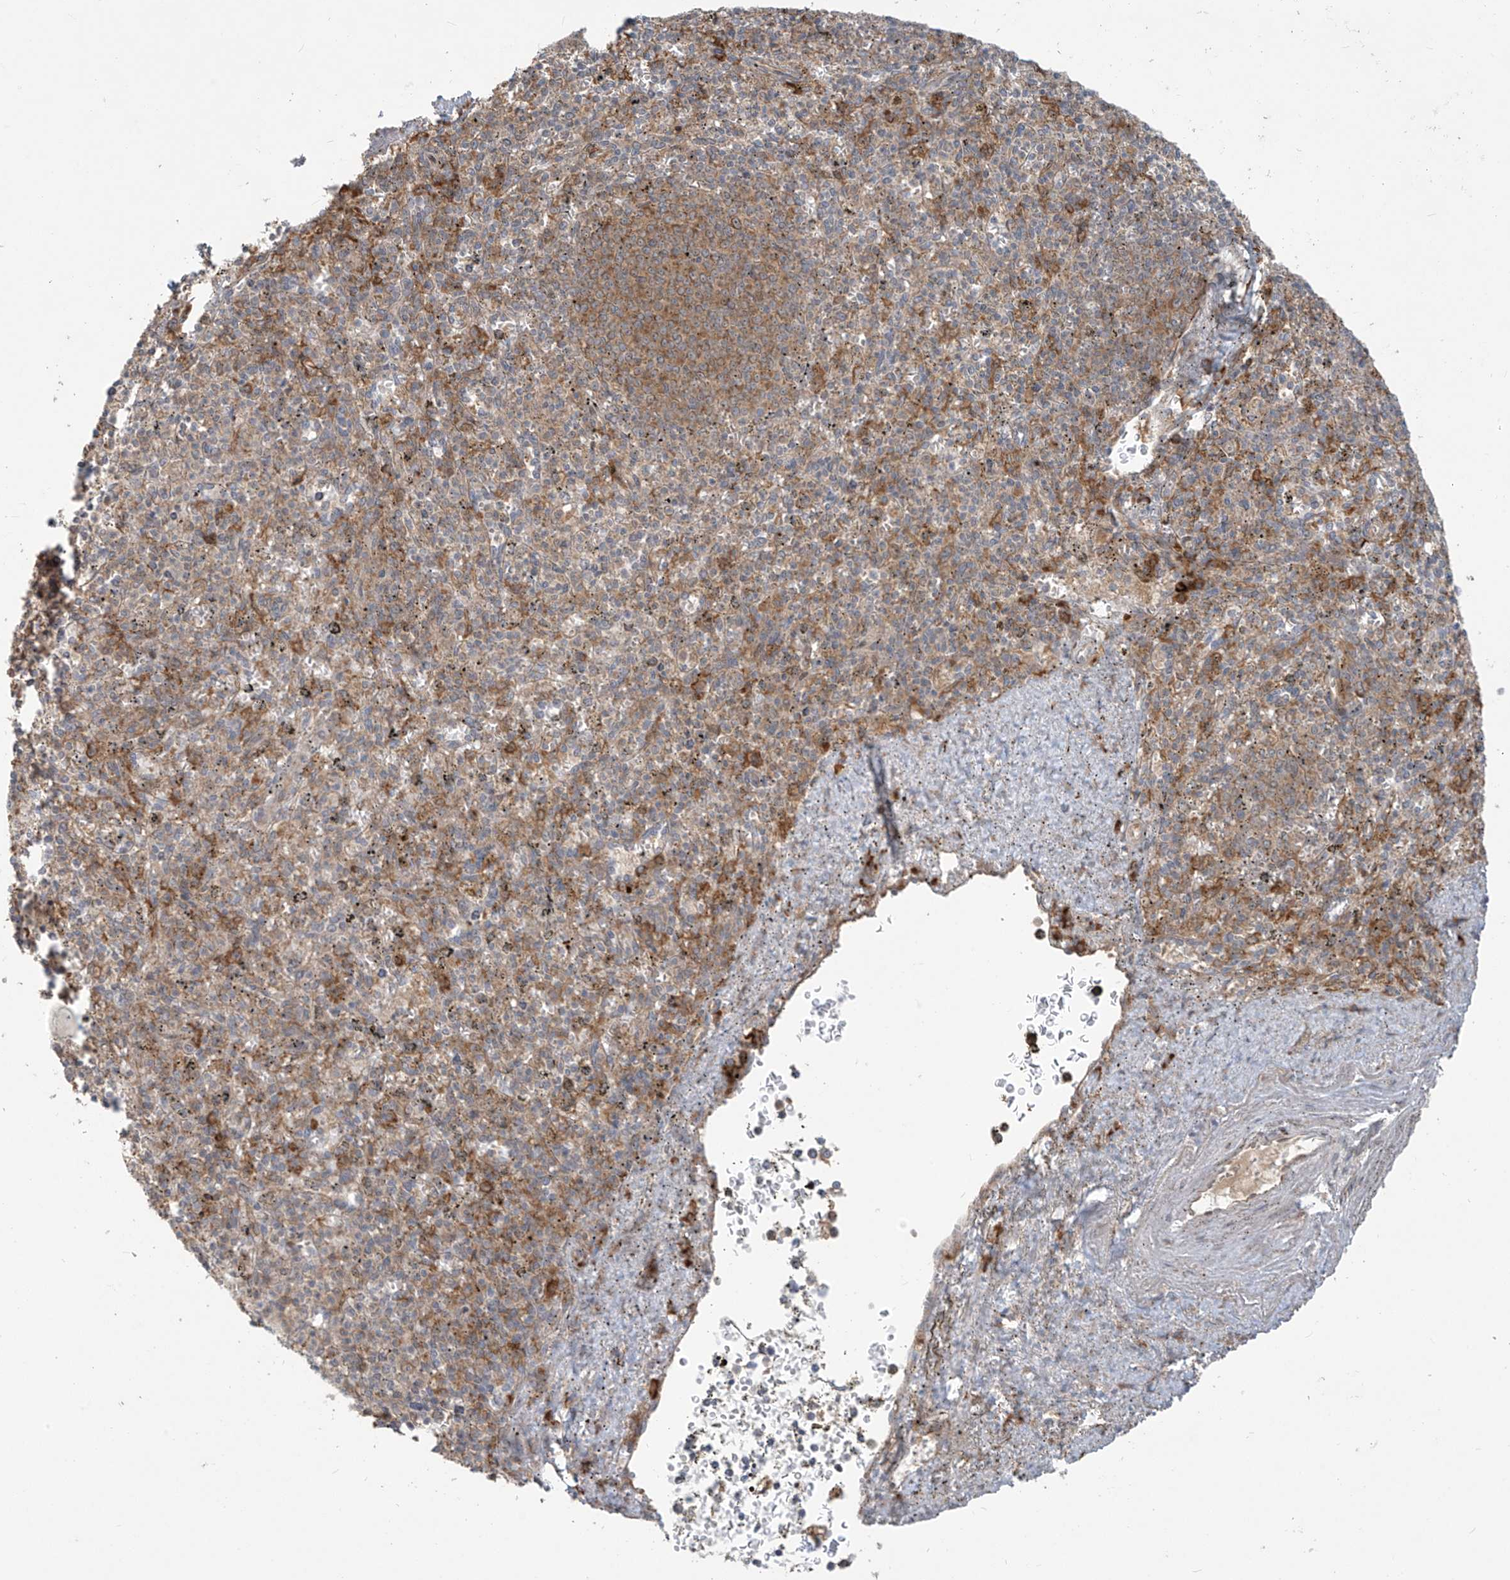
{"staining": {"intensity": "moderate", "quantity": "<25%", "location": "cytoplasmic/membranous"}, "tissue": "spleen", "cell_type": "Cells in red pulp", "image_type": "normal", "snomed": [{"axis": "morphology", "description": "Normal tissue, NOS"}, {"axis": "topography", "description": "Spleen"}], "caption": "Brown immunohistochemical staining in normal spleen shows moderate cytoplasmic/membranous expression in approximately <25% of cells in red pulp.", "gene": "KATNIP", "patient": {"sex": "male", "age": 72}}